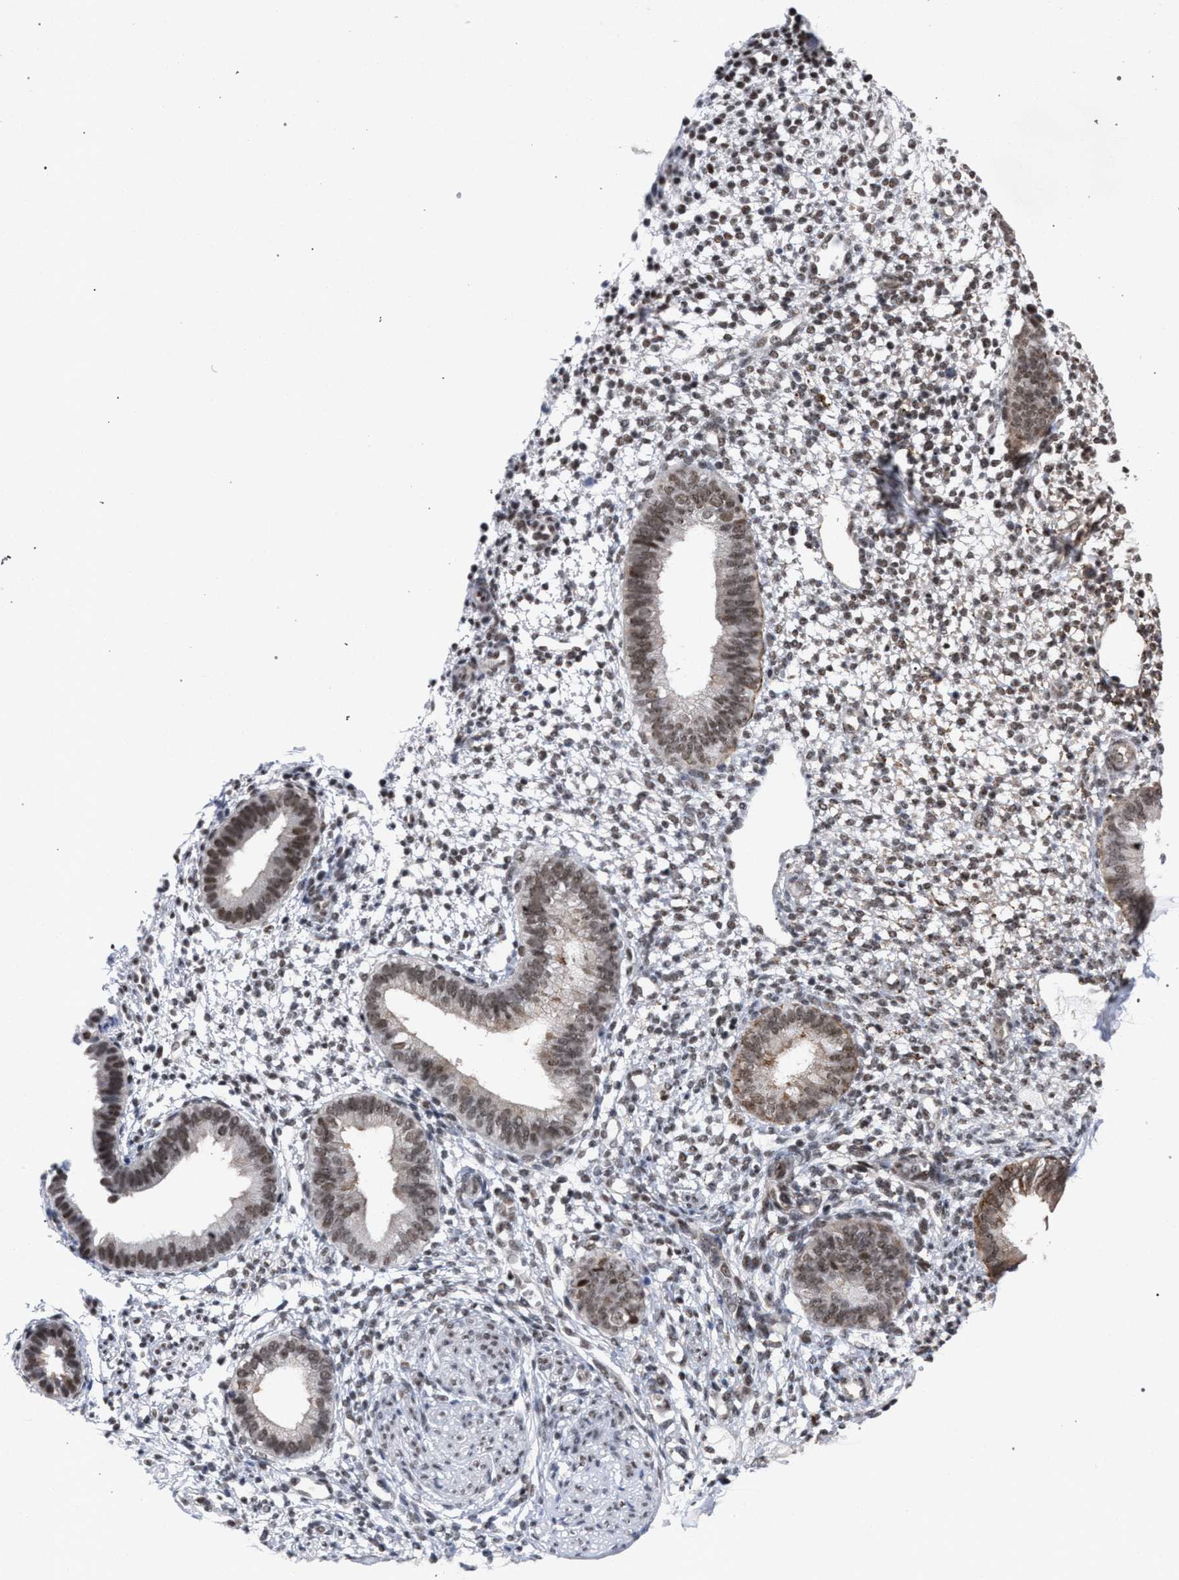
{"staining": {"intensity": "moderate", "quantity": "25%-75%", "location": "nuclear"}, "tissue": "endometrium", "cell_type": "Cells in endometrial stroma", "image_type": "normal", "snomed": [{"axis": "morphology", "description": "Normal tissue, NOS"}, {"axis": "topography", "description": "Endometrium"}], "caption": "DAB (3,3'-diaminobenzidine) immunohistochemical staining of benign human endometrium exhibits moderate nuclear protein staining in about 25%-75% of cells in endometrial stroma.", "gene": "SCAF4", "patient": {"sex": "female", "age": 46}}